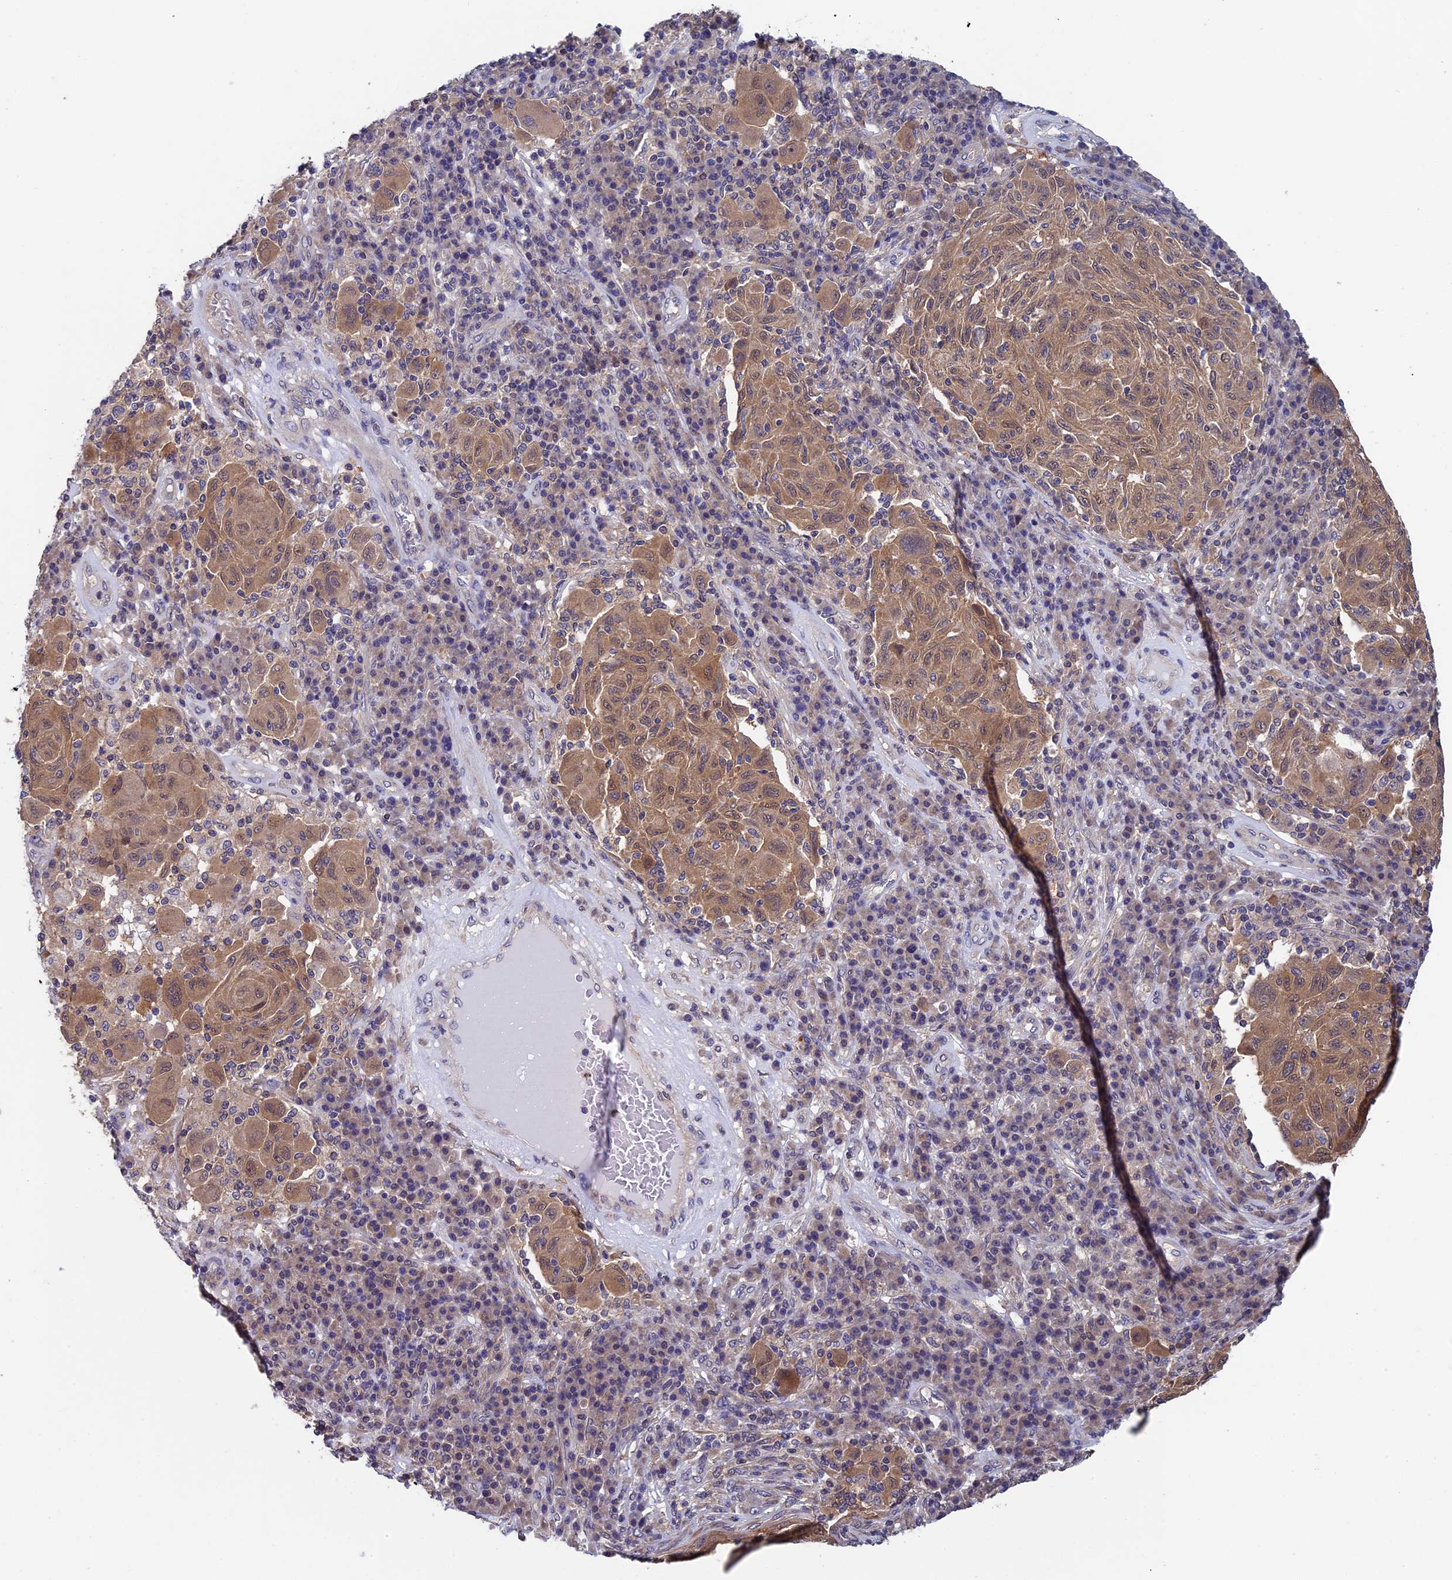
{"staining": {"intensity": "moderate", "quantity": ">75%", "location": "cytoplasmic/membranous"}, "tissue": "melanoma", "cell_type": "Tumor cells", "image_type": "cancer", "snomed": [{"axis": "morphology", "description": "Malignant melanoma, NOS"}, {"axis": "topography", "description": "Skin"}], "caption": "About >75% of tumor cells in malignant melanoma reveal moderate cytoplasmic/membranous protein positivity as visualized by brown immunohistochemical staining.", "gene": "LCMT1", "patient": {"sex": "male", "age": 53}}